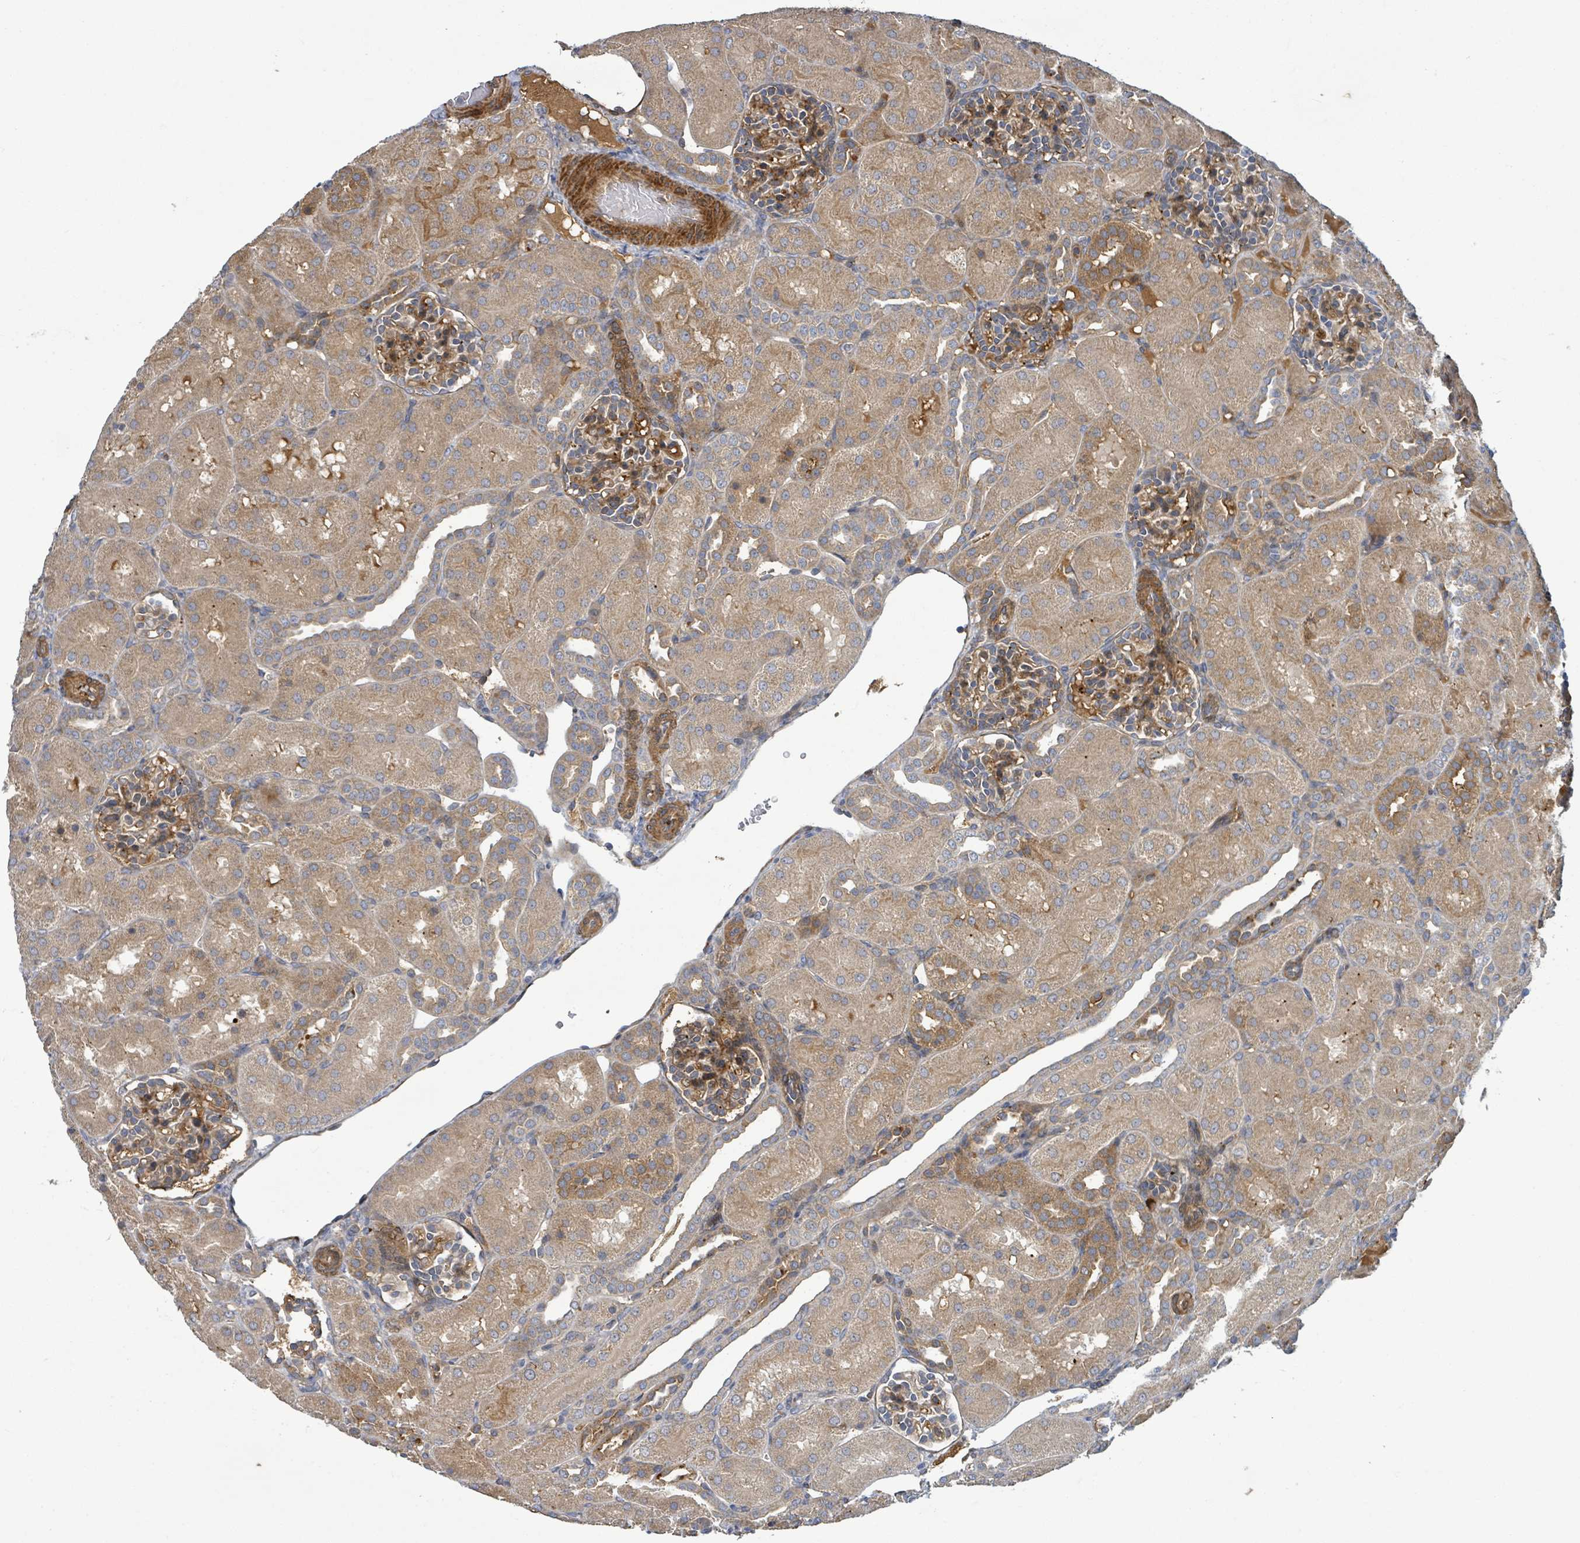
{"staining": {"intensity": "moderate", "quantity": ">75%", "location": "cytoplasmic/membranous"}, "tissue": "kidney", "cell_type": "Cells in glomeruli", "image_type": "normal", "snomed": [{"axis": "morphology", "description": "Normal tissue, NOS"}, {"axis": "topography", "description": "Kidney"}], "caption": "IHC micrograph of benign kidney: human kidney stained using immunohistochemistry (IHC) reveals medium levels of moderate protein expression localized specifically in the cytoplasmic/membranous of cells in glomeruli, appearing as a cytoplasmic/membranous brown color.", "gene": "STARD4", "patient": {"sex": "male", "age": 1}}